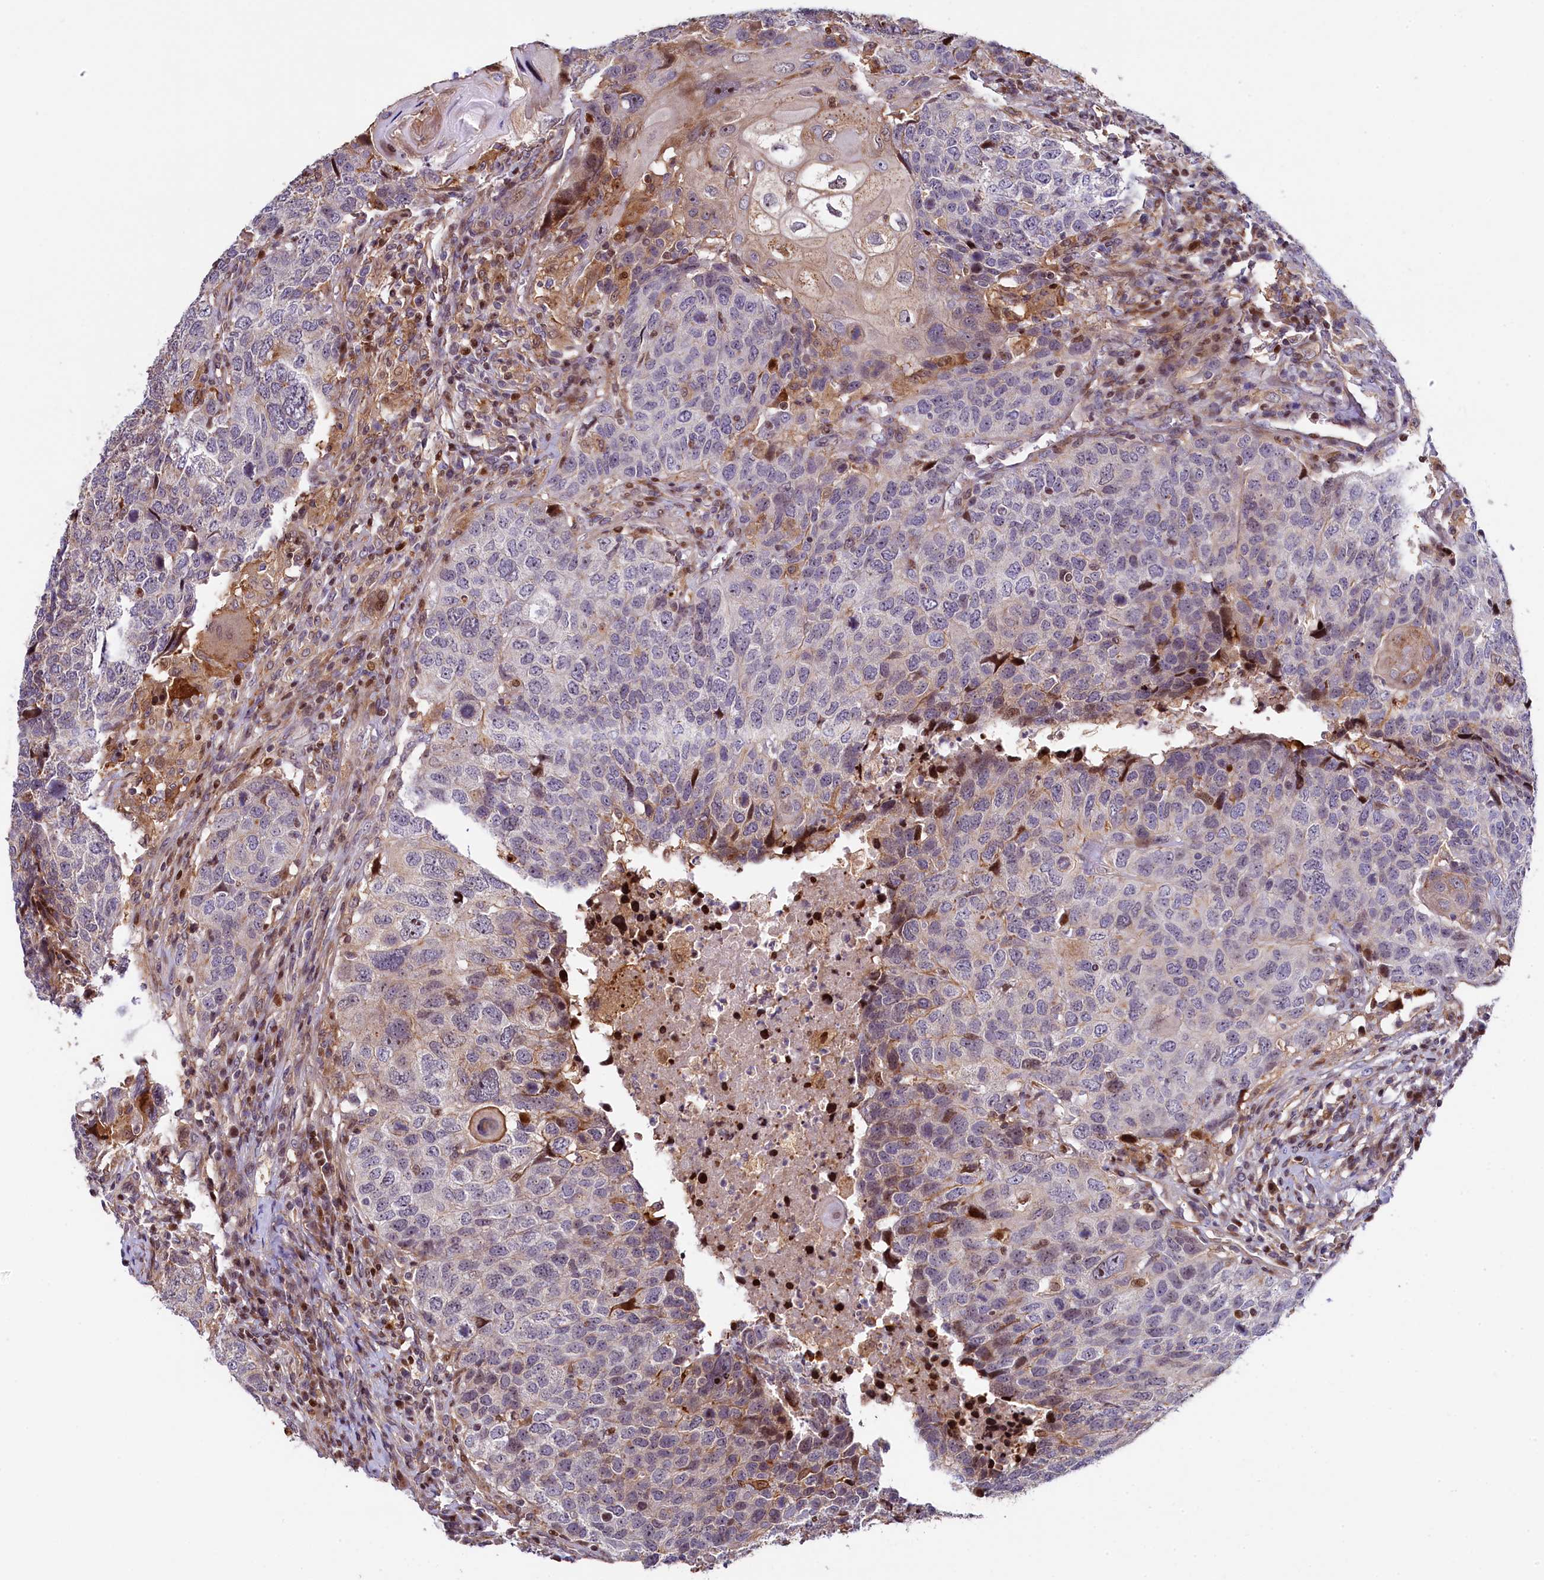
{"staining": {"intensity": "moderate", "quantity": "<25%", "location": "cytoplasmic/membranous,nuclear"}, "tissue": "head and neck cancer", "cell_type": "Tumor cells", "image_type": "cancer", "snomed": [{"axis": "morphology", "description": "Squamous cell carcinoma, NOS"}, {"axis": "topography", "description": "Head-Neck"}], "caption": "Moderate cytoplasmic/membranous and nuclear positivity is seen in about <25% of tumor cells in head and neck cancer. (Stains: DAB in brown, nuclei in blue, Microscopy: brightfield microscopy at high magnification).", "gene": "TGDS", "patient": {"sex": "male", "age": 66}}